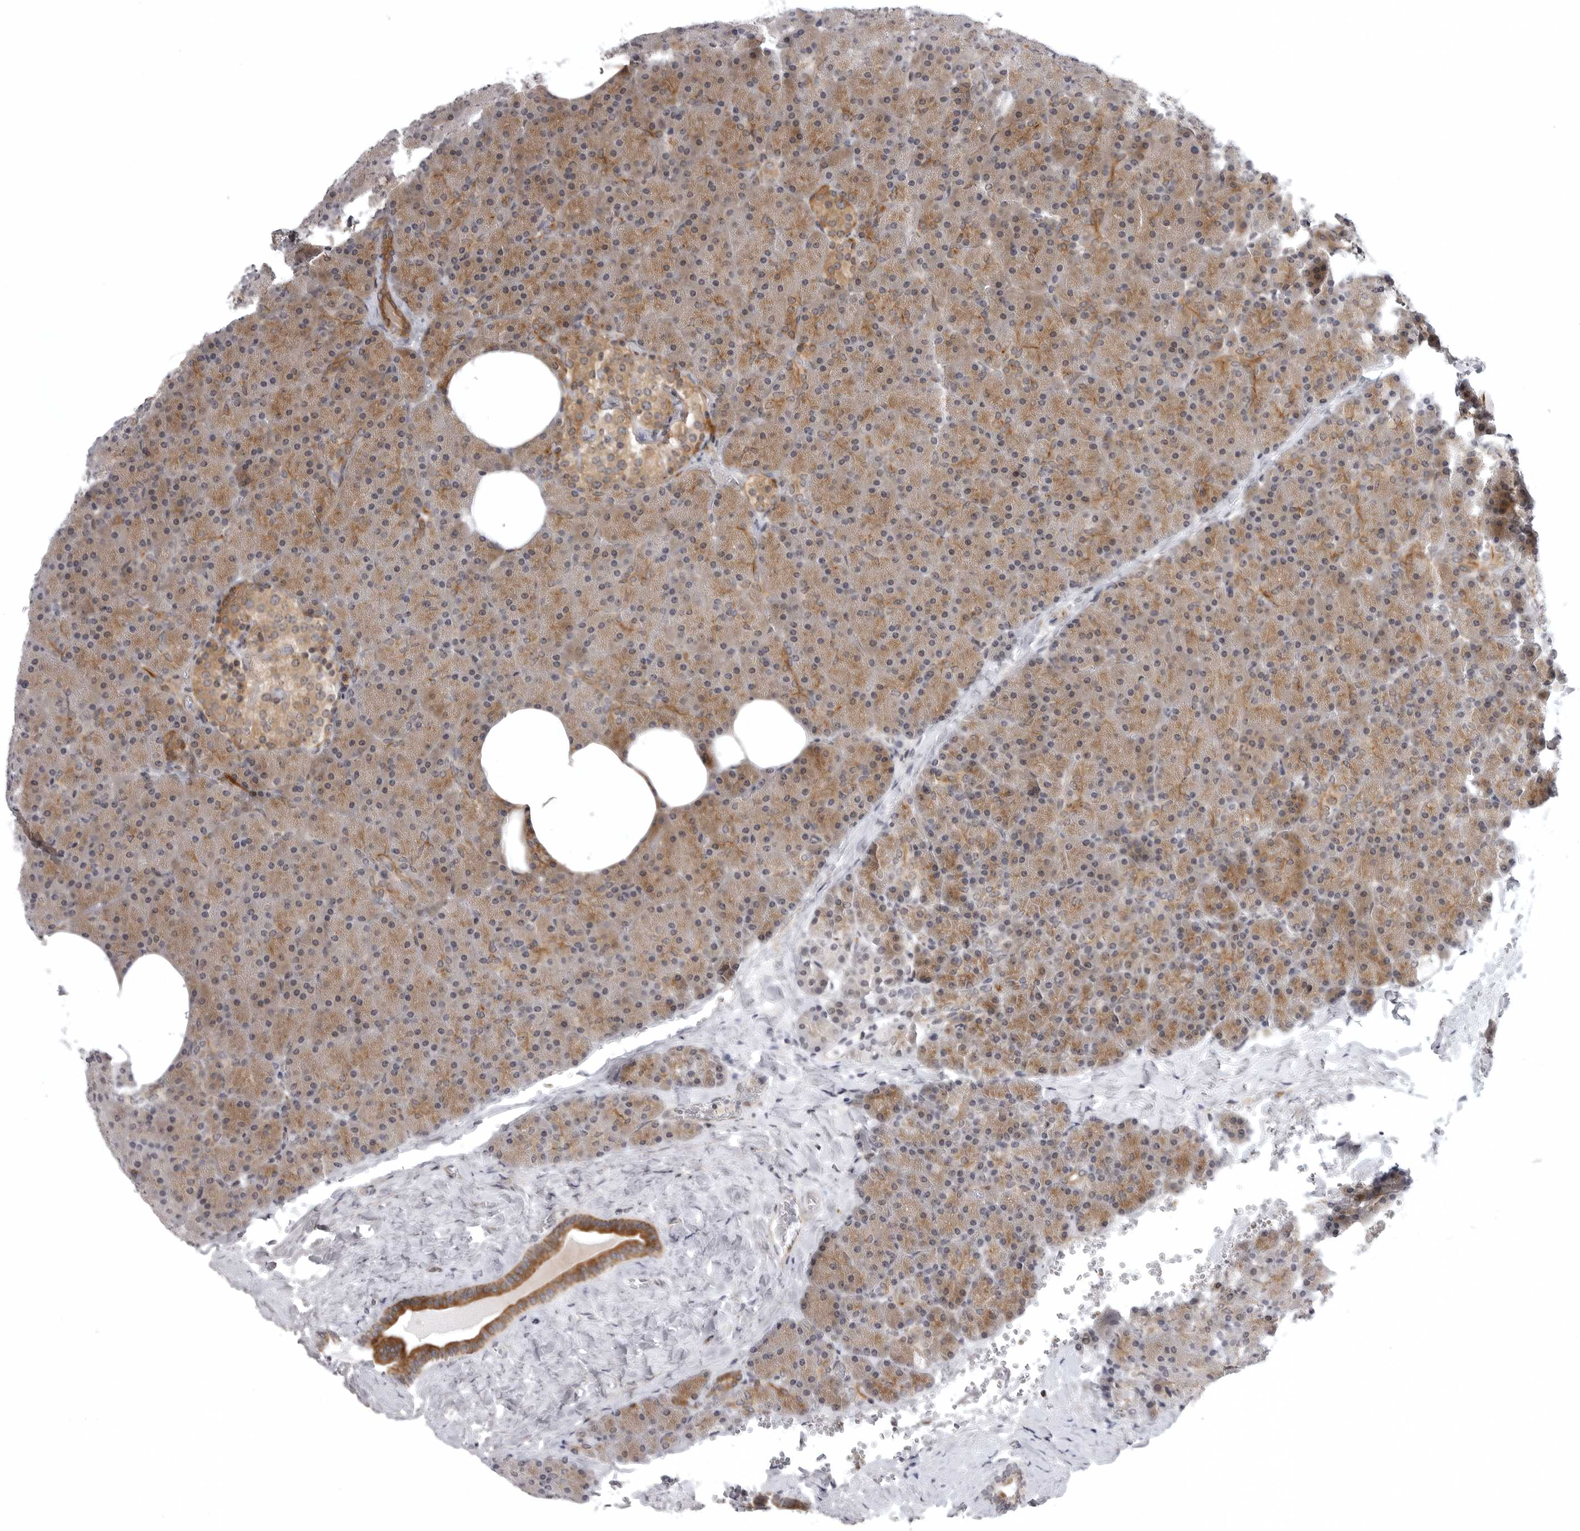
{"staining": {"intensity": "moderate", "quantity": ">75%", "location": "cytoplasmic/membranous"}, "tissue": "pancreas", "cell_type": "Exocrine glandular cells", "image_type": "normal", "snomed": [{"axis": "morphology", "description": "Normal tissue, NOS"}, {"axis": "morphology", "description": "Carcinoid, malignant, NOS"}, {"axis": "topography", "description": "Pancreas"}], "caption": "The immunohistochemical stain shows moderate cytoplasmic/membranous staining in exocrine glandular cells of benign pancreas.", "gene": "CD300LD", "patient": {"sex": "female", "age": 35}}